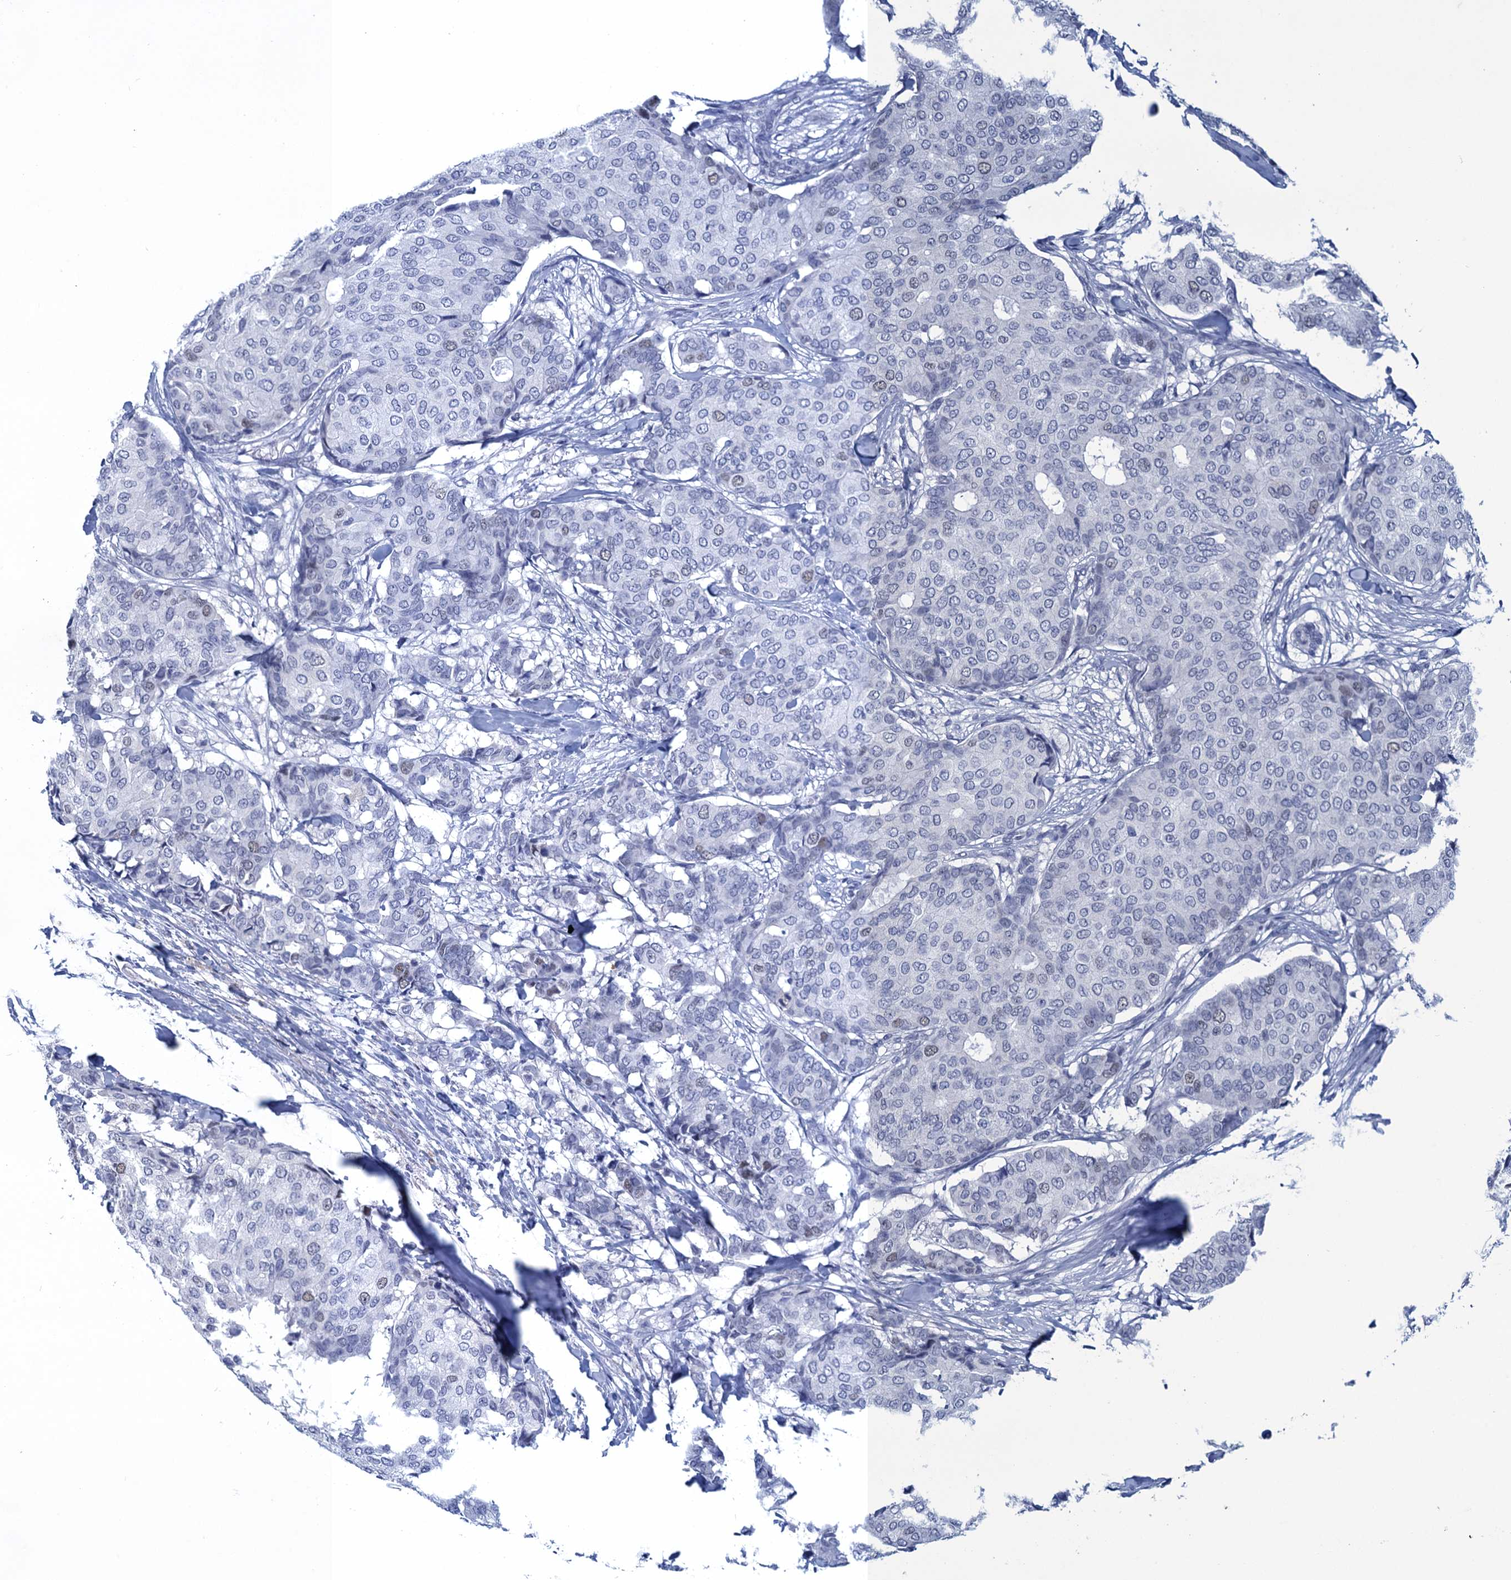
{"staining": {"intensity": "negative", "quantity": "none", "location": "none"}, "tissue": "breast cancer", "cell_type": "Tumor cells", "image_type": "cancer", "snomed": [{"axis": "morphology", "description": "Duct carcinoma"}, {"axis": "topography", "description": "Breast"}], "caption": "Tumor cells are negative for brown protein staining in invasive ductal carcinoma (breast).", "gene": "GINS3", "patient": {"sex": "female", "age": 75}}